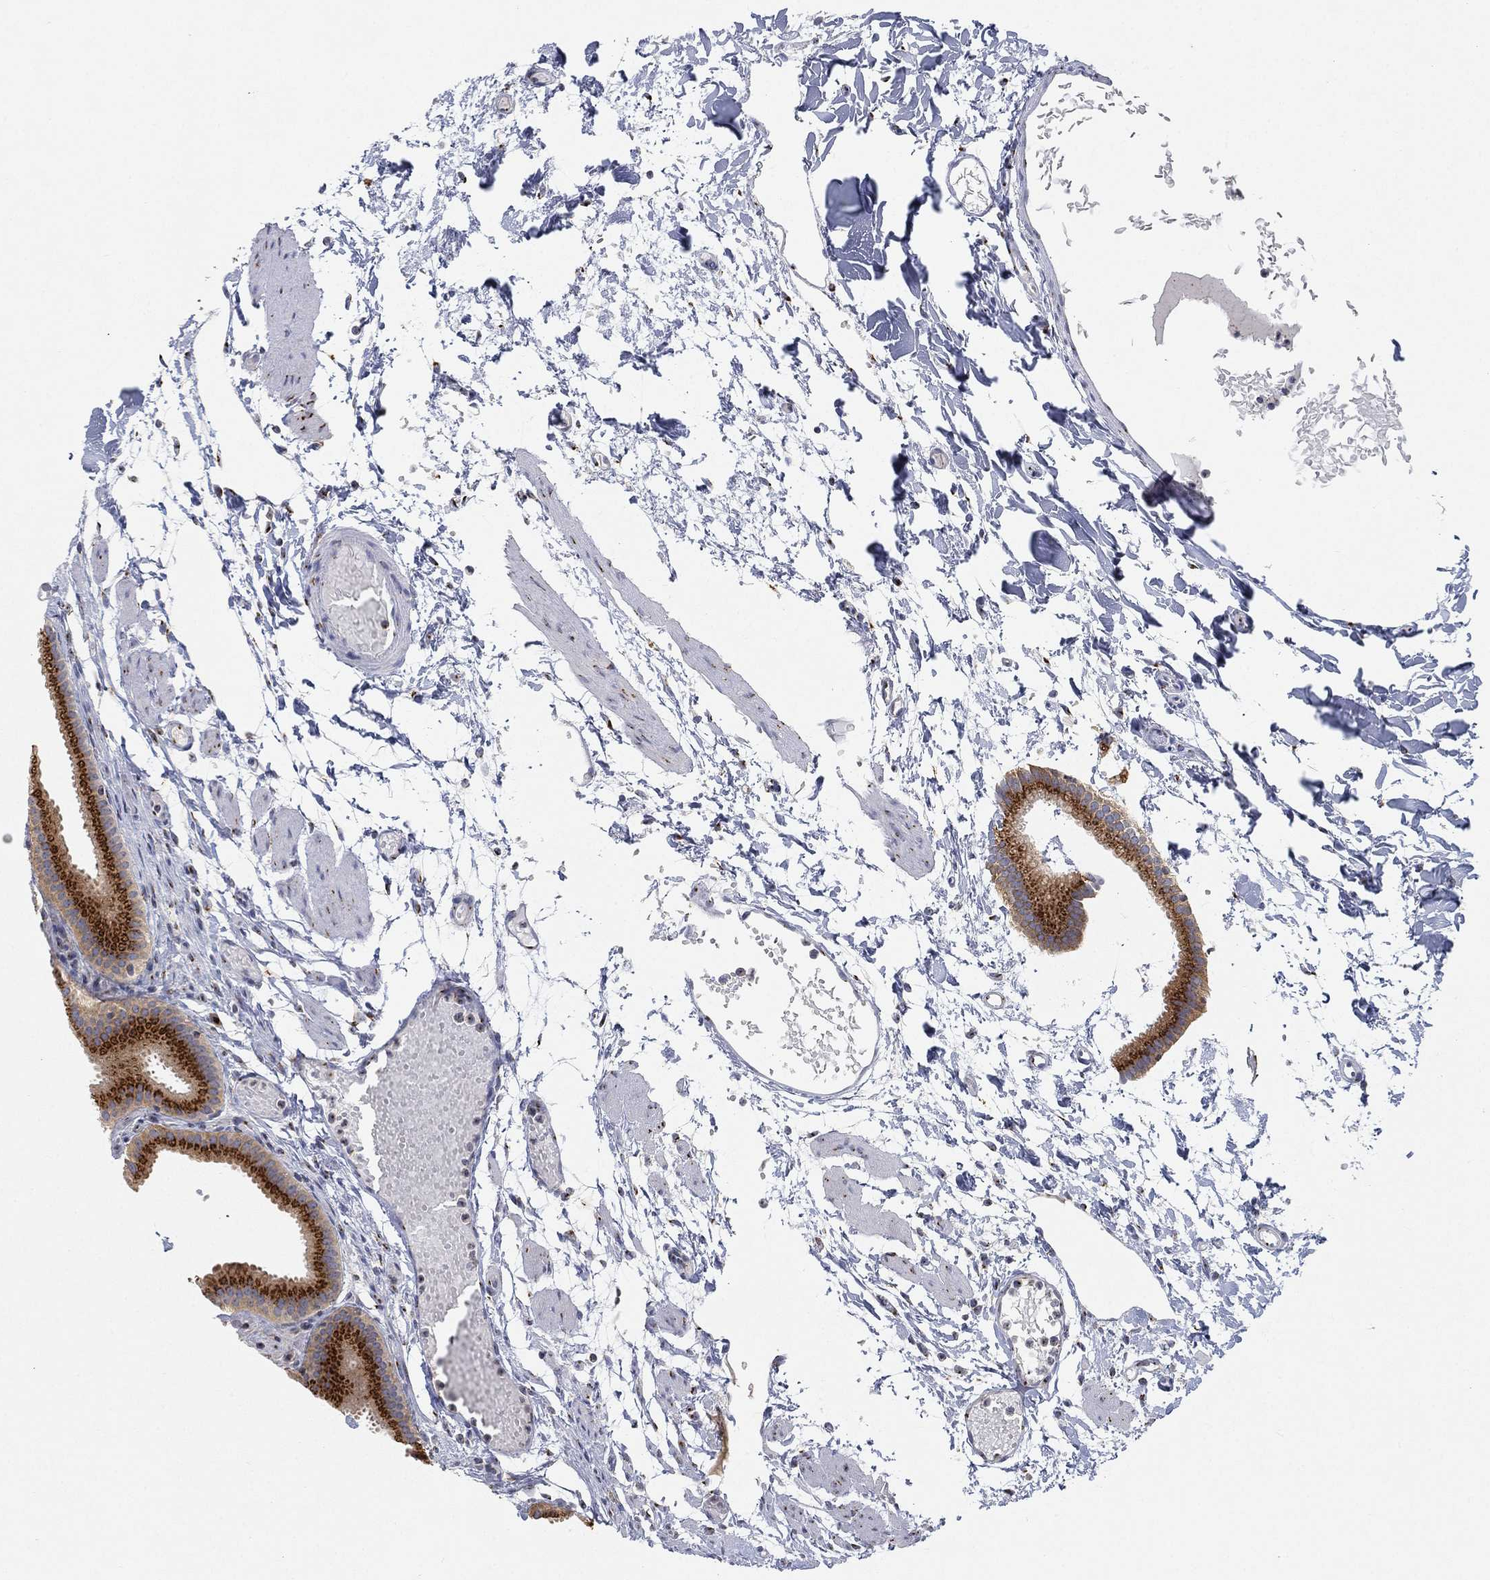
{"staining": {"intensity": "strong", "quantity": ">75%", "location": "cytoplasmic/membranous"}, "tissue": "gallbladder", "cell_type": "Glandular cells", "image_type": "normal", "snomed": [{"axis": "morphology", "description": "Normal tissue, NOS"}, {"axis": "topography", "description": "Gallbladder"}, {"axis": "topography", "description": "Peripheral nerve tissue"}], "caption": "Immunohistochemical staining of benign human gallbladder shows high levels of strong cytoplasmic/membranous expression in approximately >75% of glandular cells.", "gene": "TICAM1", "patient": {"sex": "female", "age": 45}}